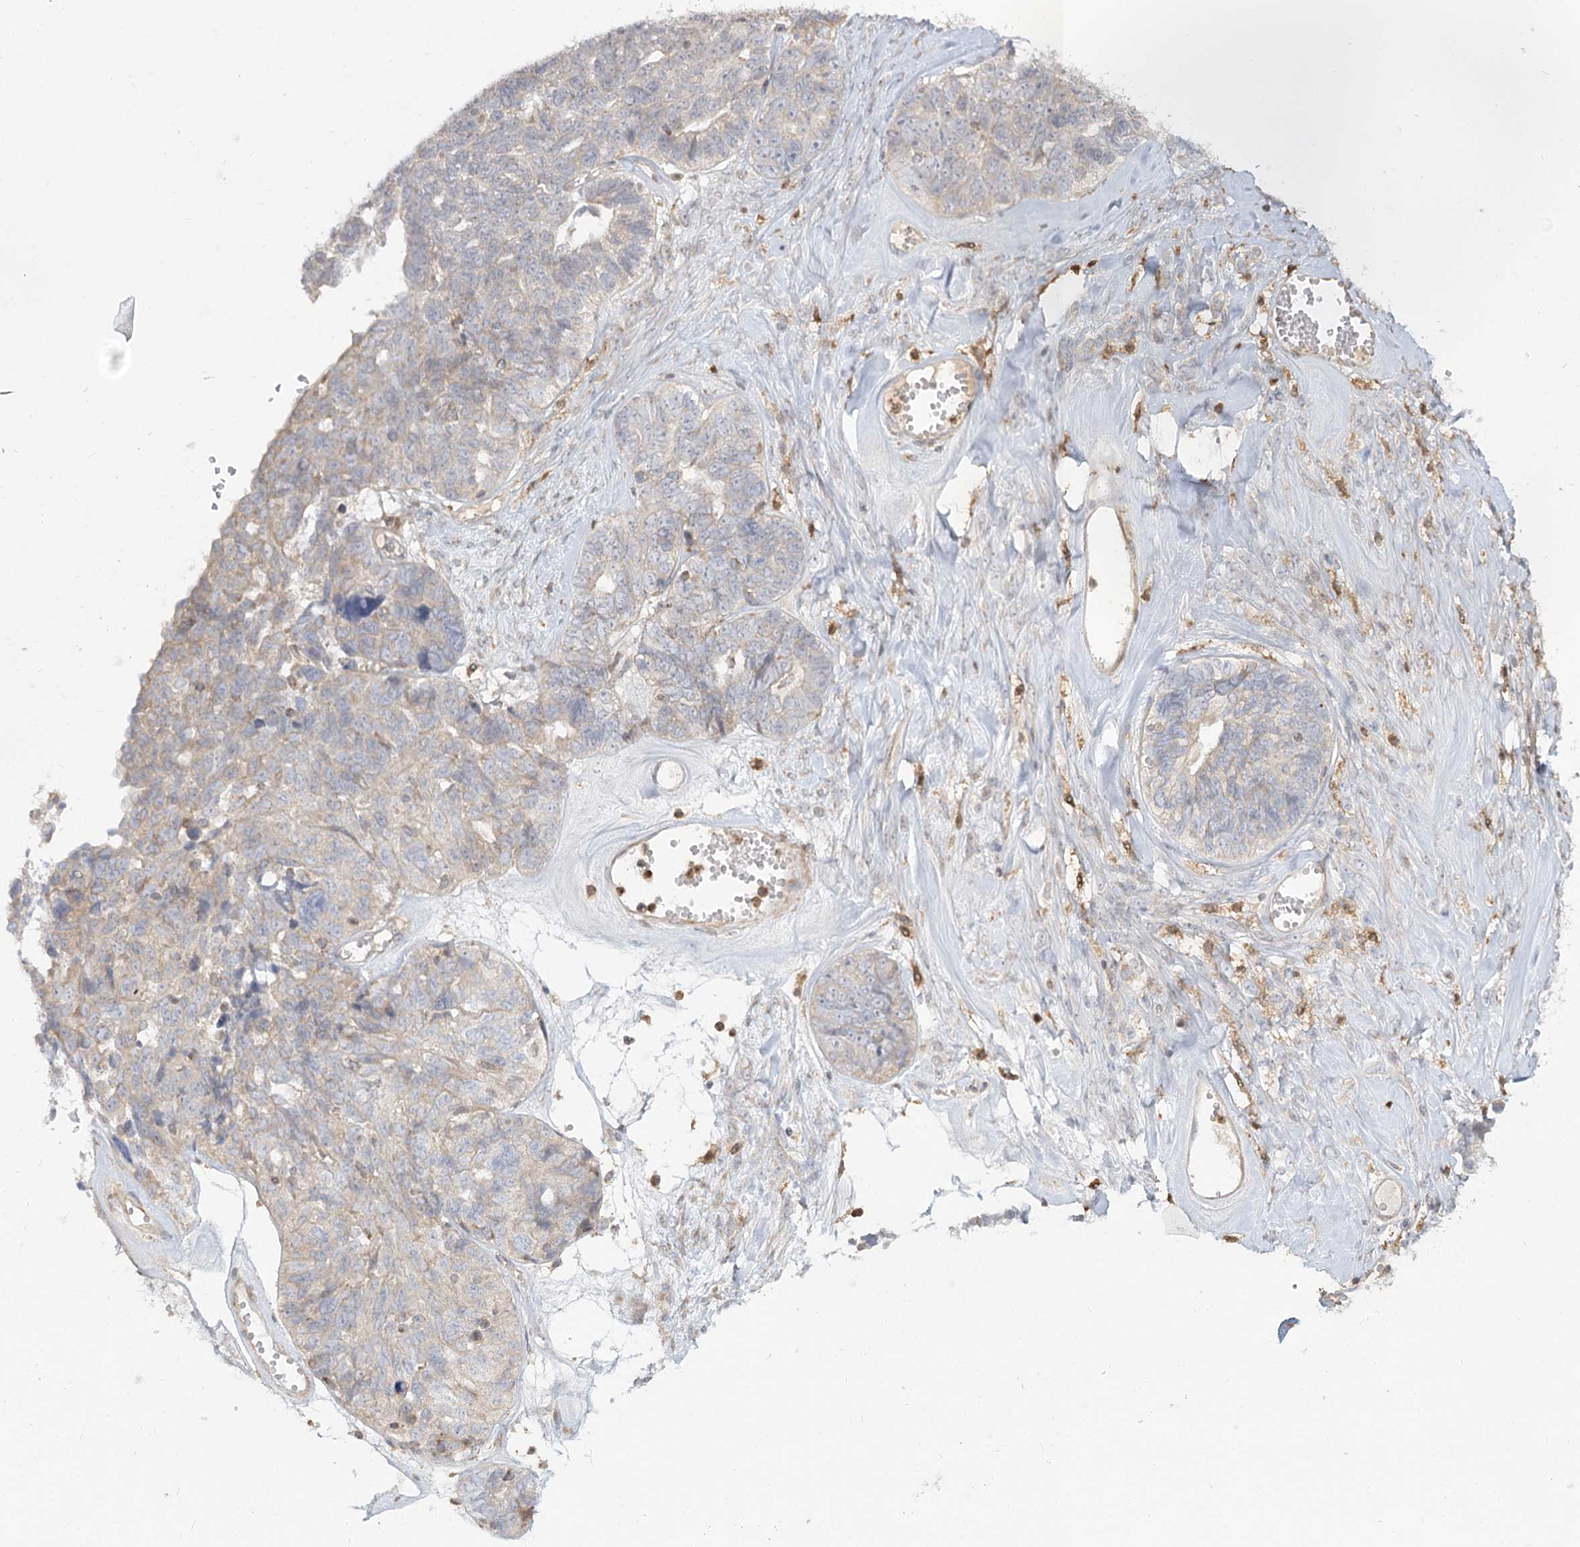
{"staining": {"intensity": "weak", "quantity": "<25%", "location": "cytoplasmic/membranous"}, "tissue": "ovarian cancer", "cell_type": "Tumor cells", "image_type": "cancer", "snomed": [{"axis": "morphology", "description": "Cystadenocarcinoma, serous, NOS"}, {"axis": "topography", "description": "Ovary"}], "caption": "Photomicrograph shows no significant protein staining in tumor cells of ovarian cancer. (DAB immunohistochemistry visualized using brightfield microscopy, high magnification).", "gene": "MTMR3", "patient": {"sex": "female", "age": 79}}